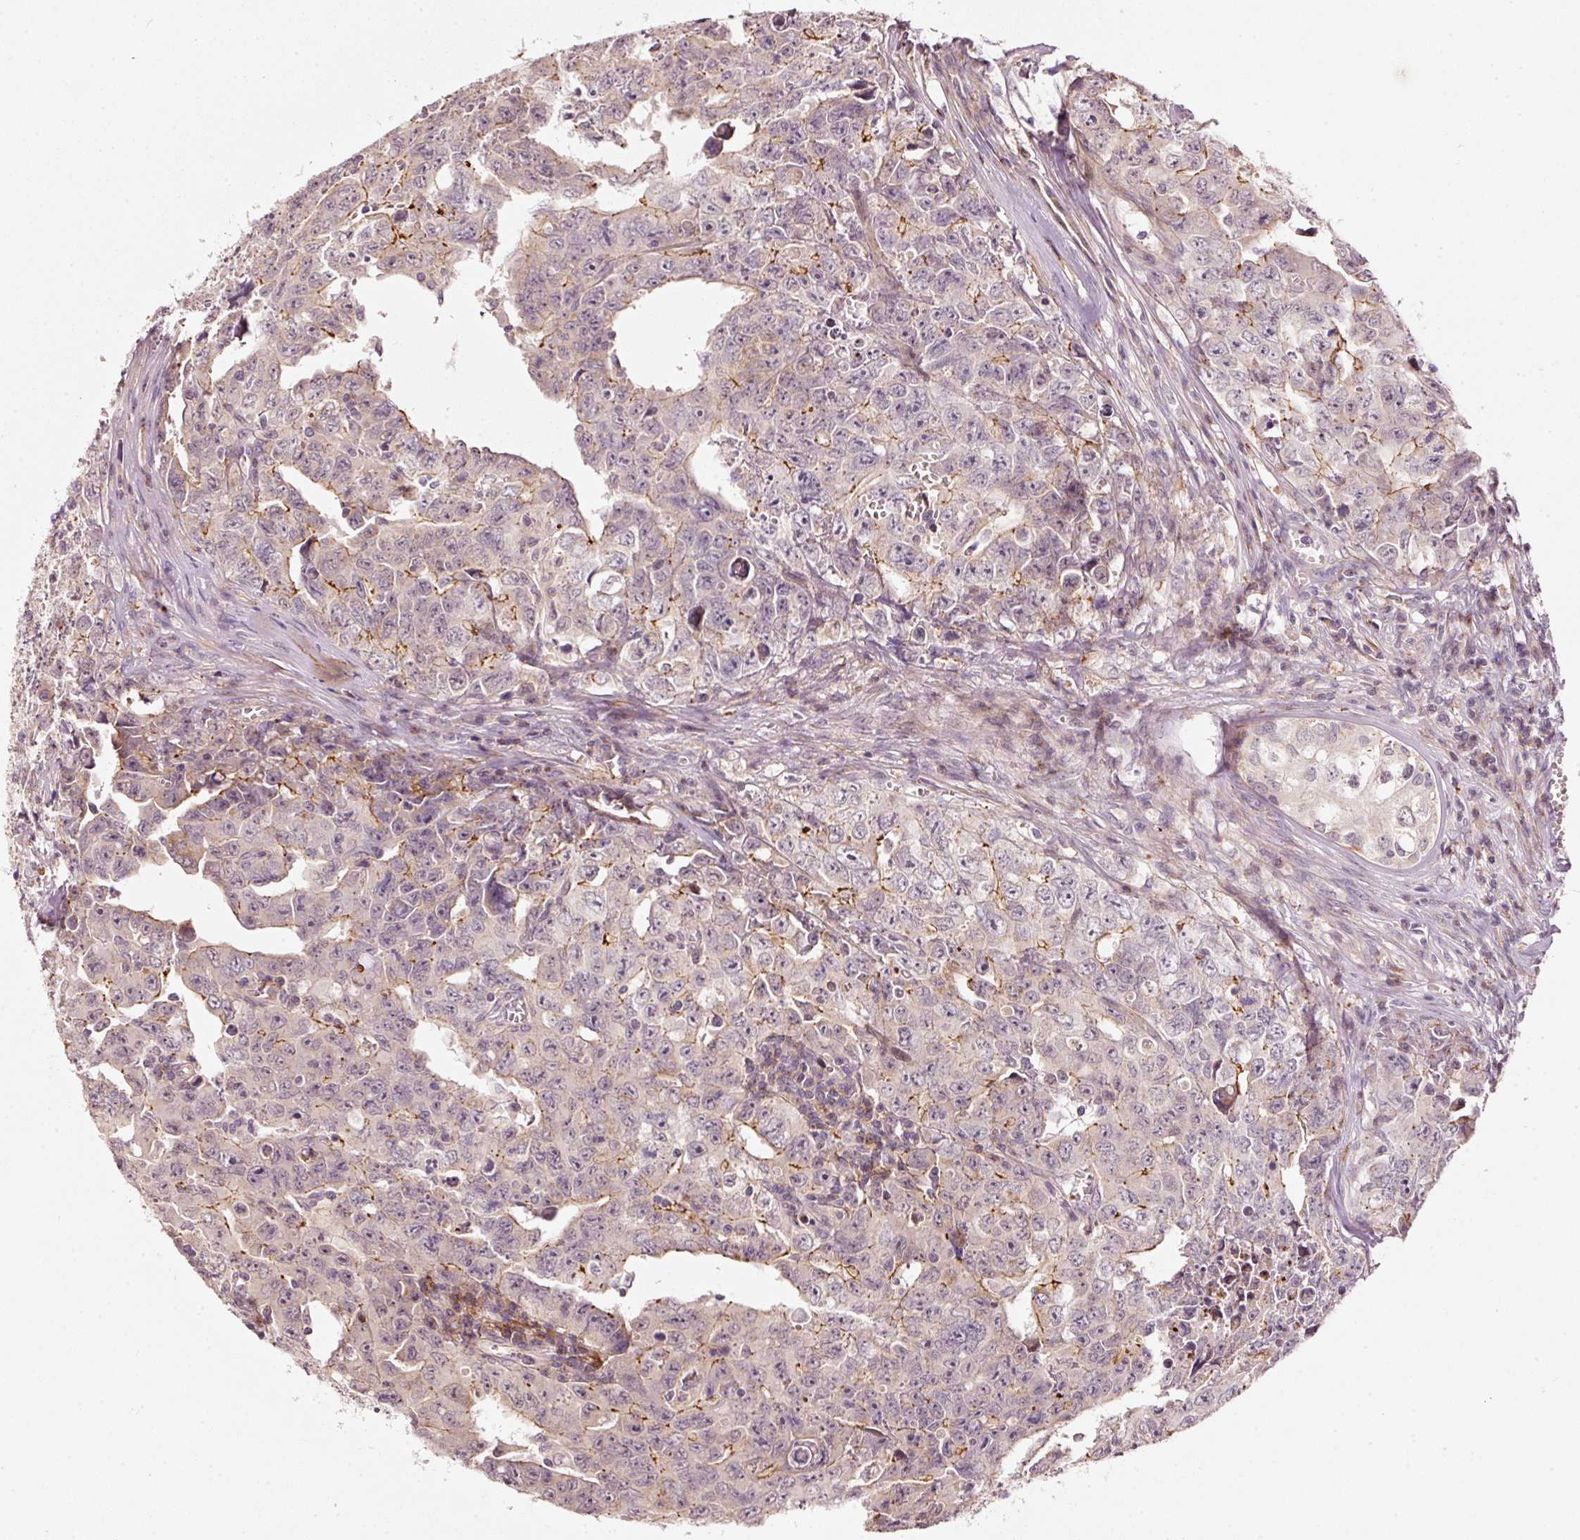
{"staining": {"intensity": "moderate", "quantity": "<25%", "location": "cytoplasmic/membranous"}, "tissue": "testis cancer", "cell_type": "Tumor cells", "image_type": "cancer", "snomed": [{"axis": "morphology", "description": "Carcinoma, Embryonal, NOS"}, {"axis": "topography", "description": "Testis"}], "caption": "A brown stain shows moderate cytoplasmic/membranous staining of a protein in human testis cancer (embryonal carcinoma) tumor cells.", "gene": "ARHGAP22", "patient": {"sex": "male", "age": 24}}